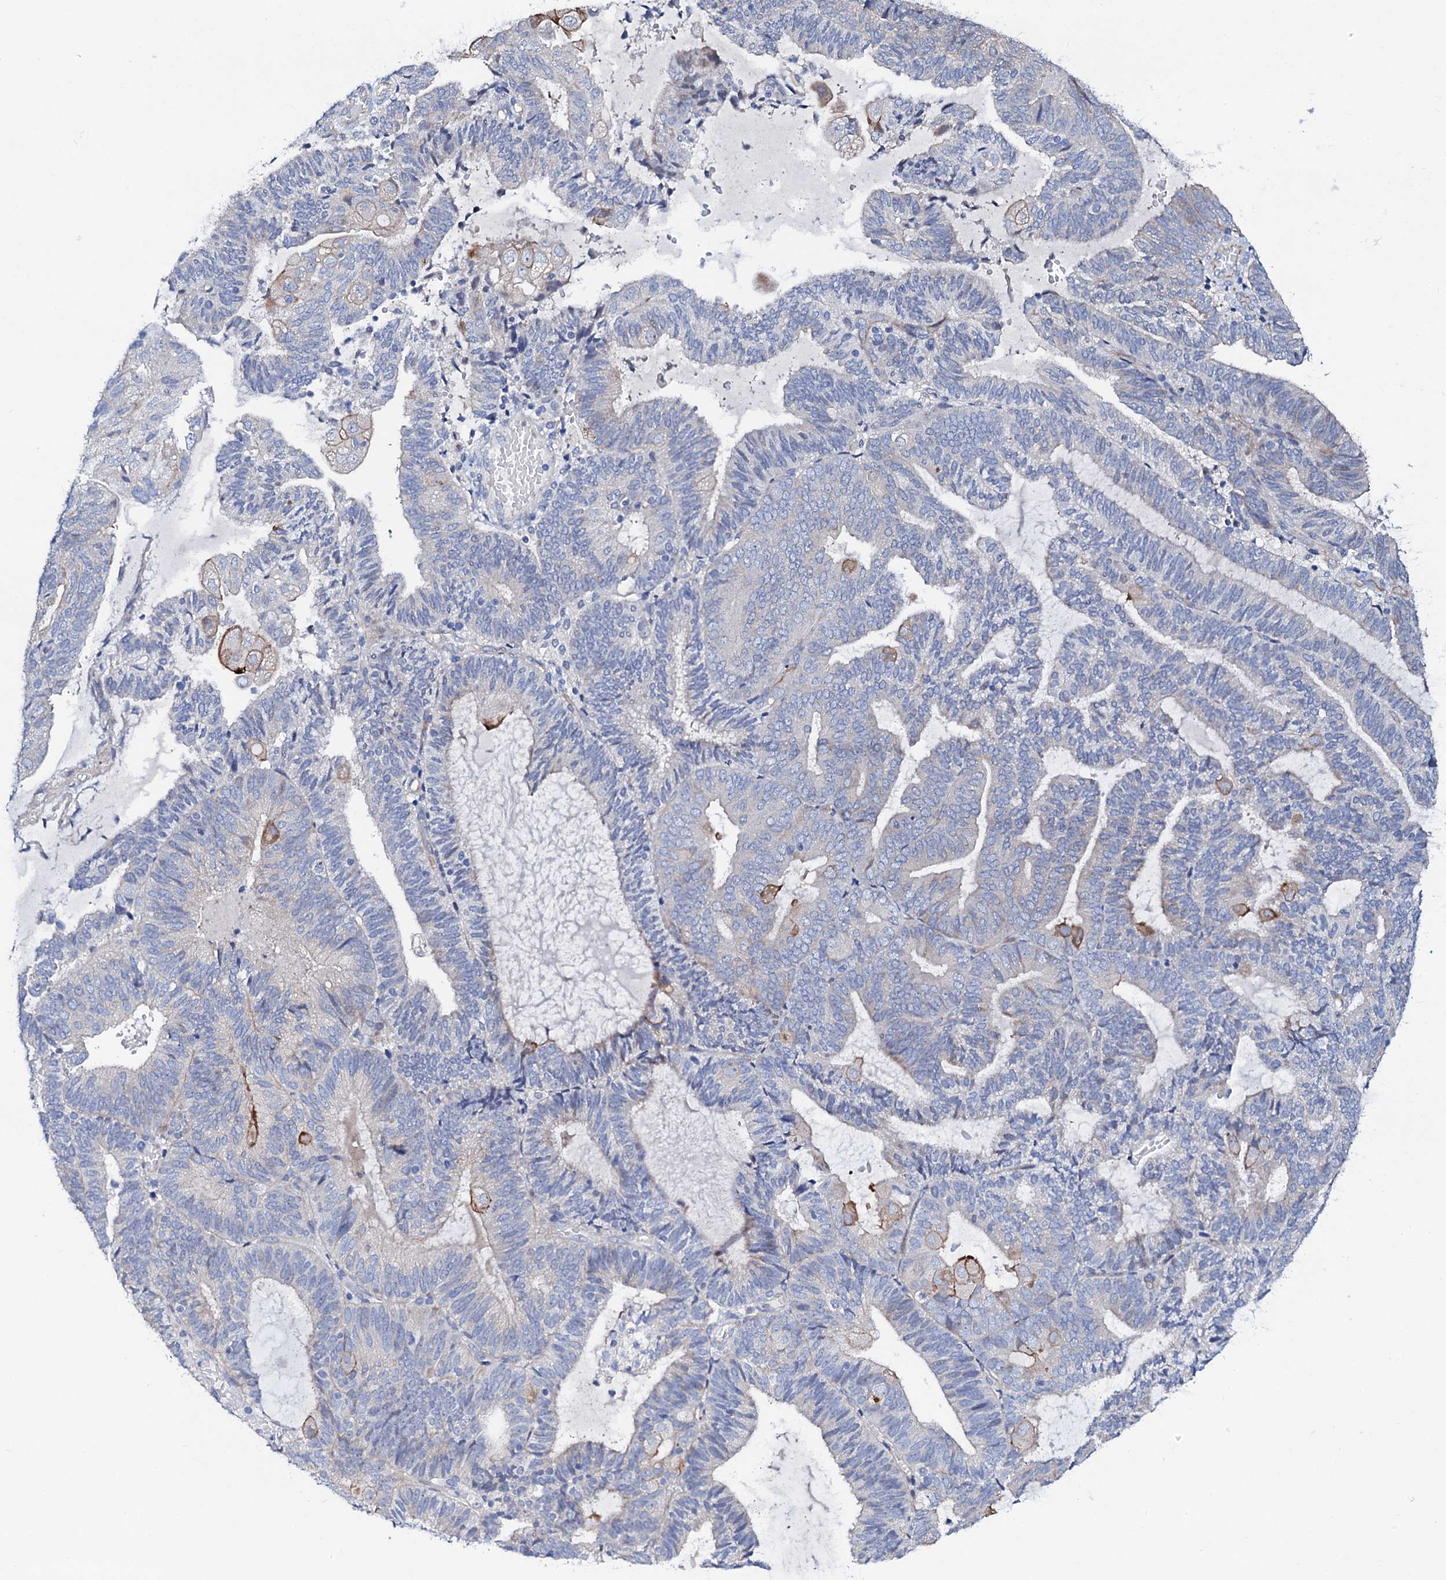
{"staining": {"intensity": "negative", "quantity": "none", "location": "none"}, "tissue": "endometrial cancer", "cell_type": "Tumor cells", "image_type": "cancer", "snomed": [{"axis": "morphology", "description": "Adenocarcinoma, NOS"}, {"axis": "topography", "description": "Endometrium"}], "caption": "DAB (3,3'-diaminobenzidine) immunohistochemical staining of endometrial adenocarcinoma reveals no significant staining in tumor cells.", "gene": "TRDN", "patient": {"sex": "female", "age": 81}}